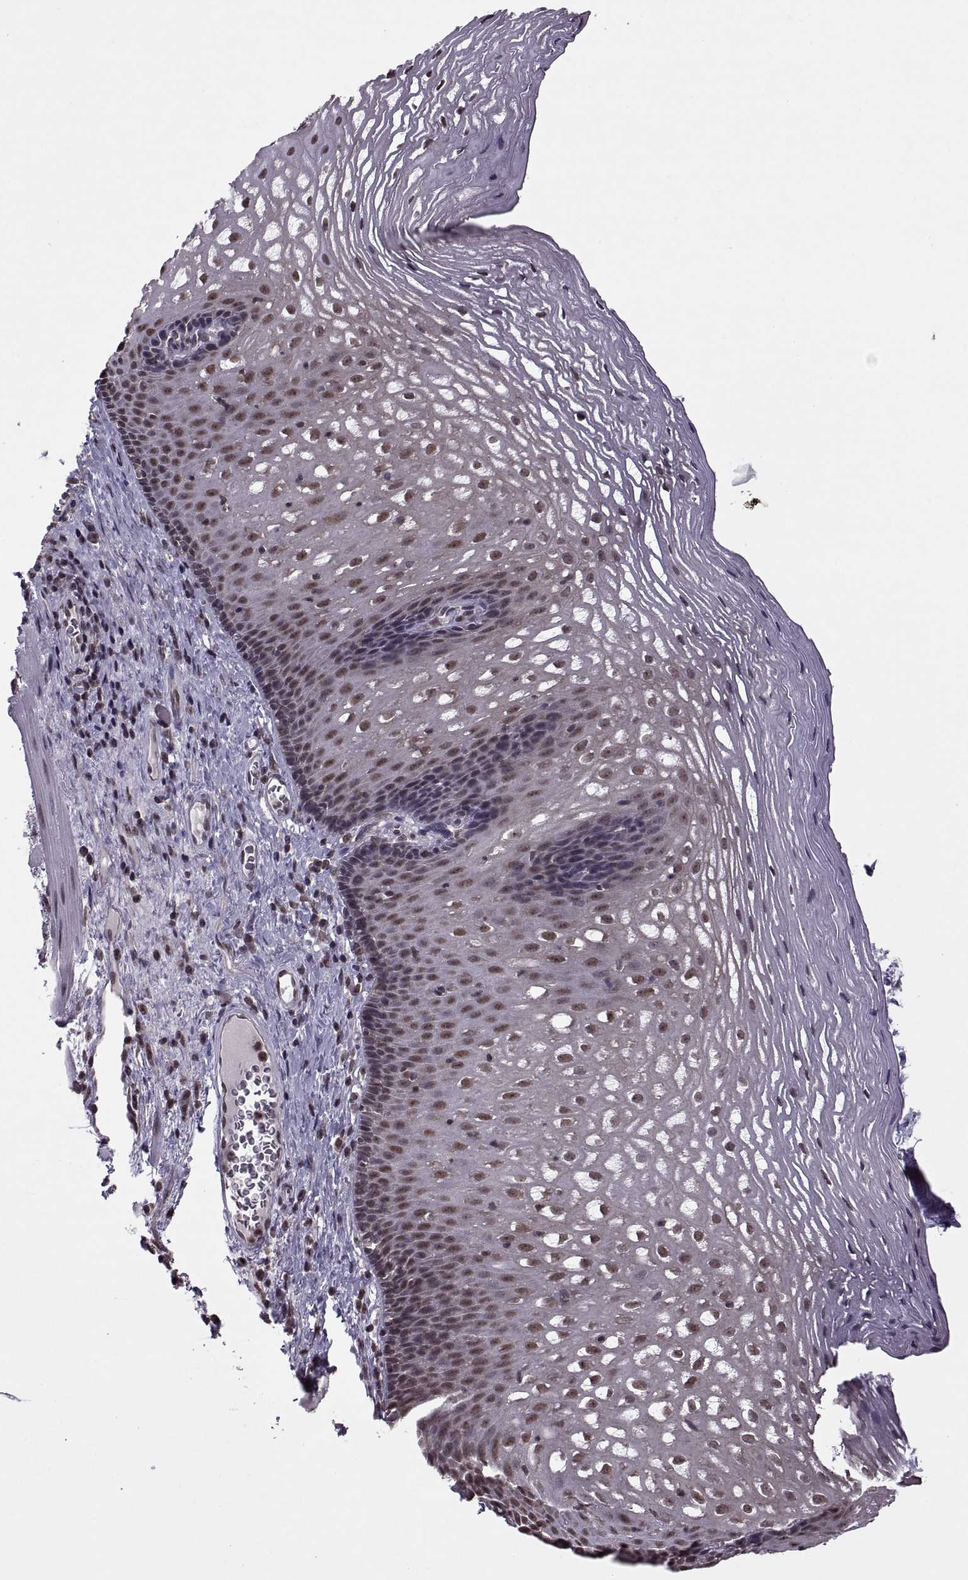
{"staining": {"intensity": "strong", "quantity": "25%-75%", "location": "nuclear"}, "tissue": "esophagus", "cell_type": "Squamous epithelial cells", "image_type": "normal", "snomed": [{"axis": "morphology", "description": "Normal tissue, NOS"}, {"axis": "topography", "description": "Esophagus"}], "caption": "Immunohistochemistry (DAB (3,3'-diaminobenzidine)) staining of unremarkable esophagus demonstrates strong nuclear protein staining in about 25%-75% of squamous epithelial cells.", "gene": "INTS3", "patient": {"sex": "male", "age": 76}}